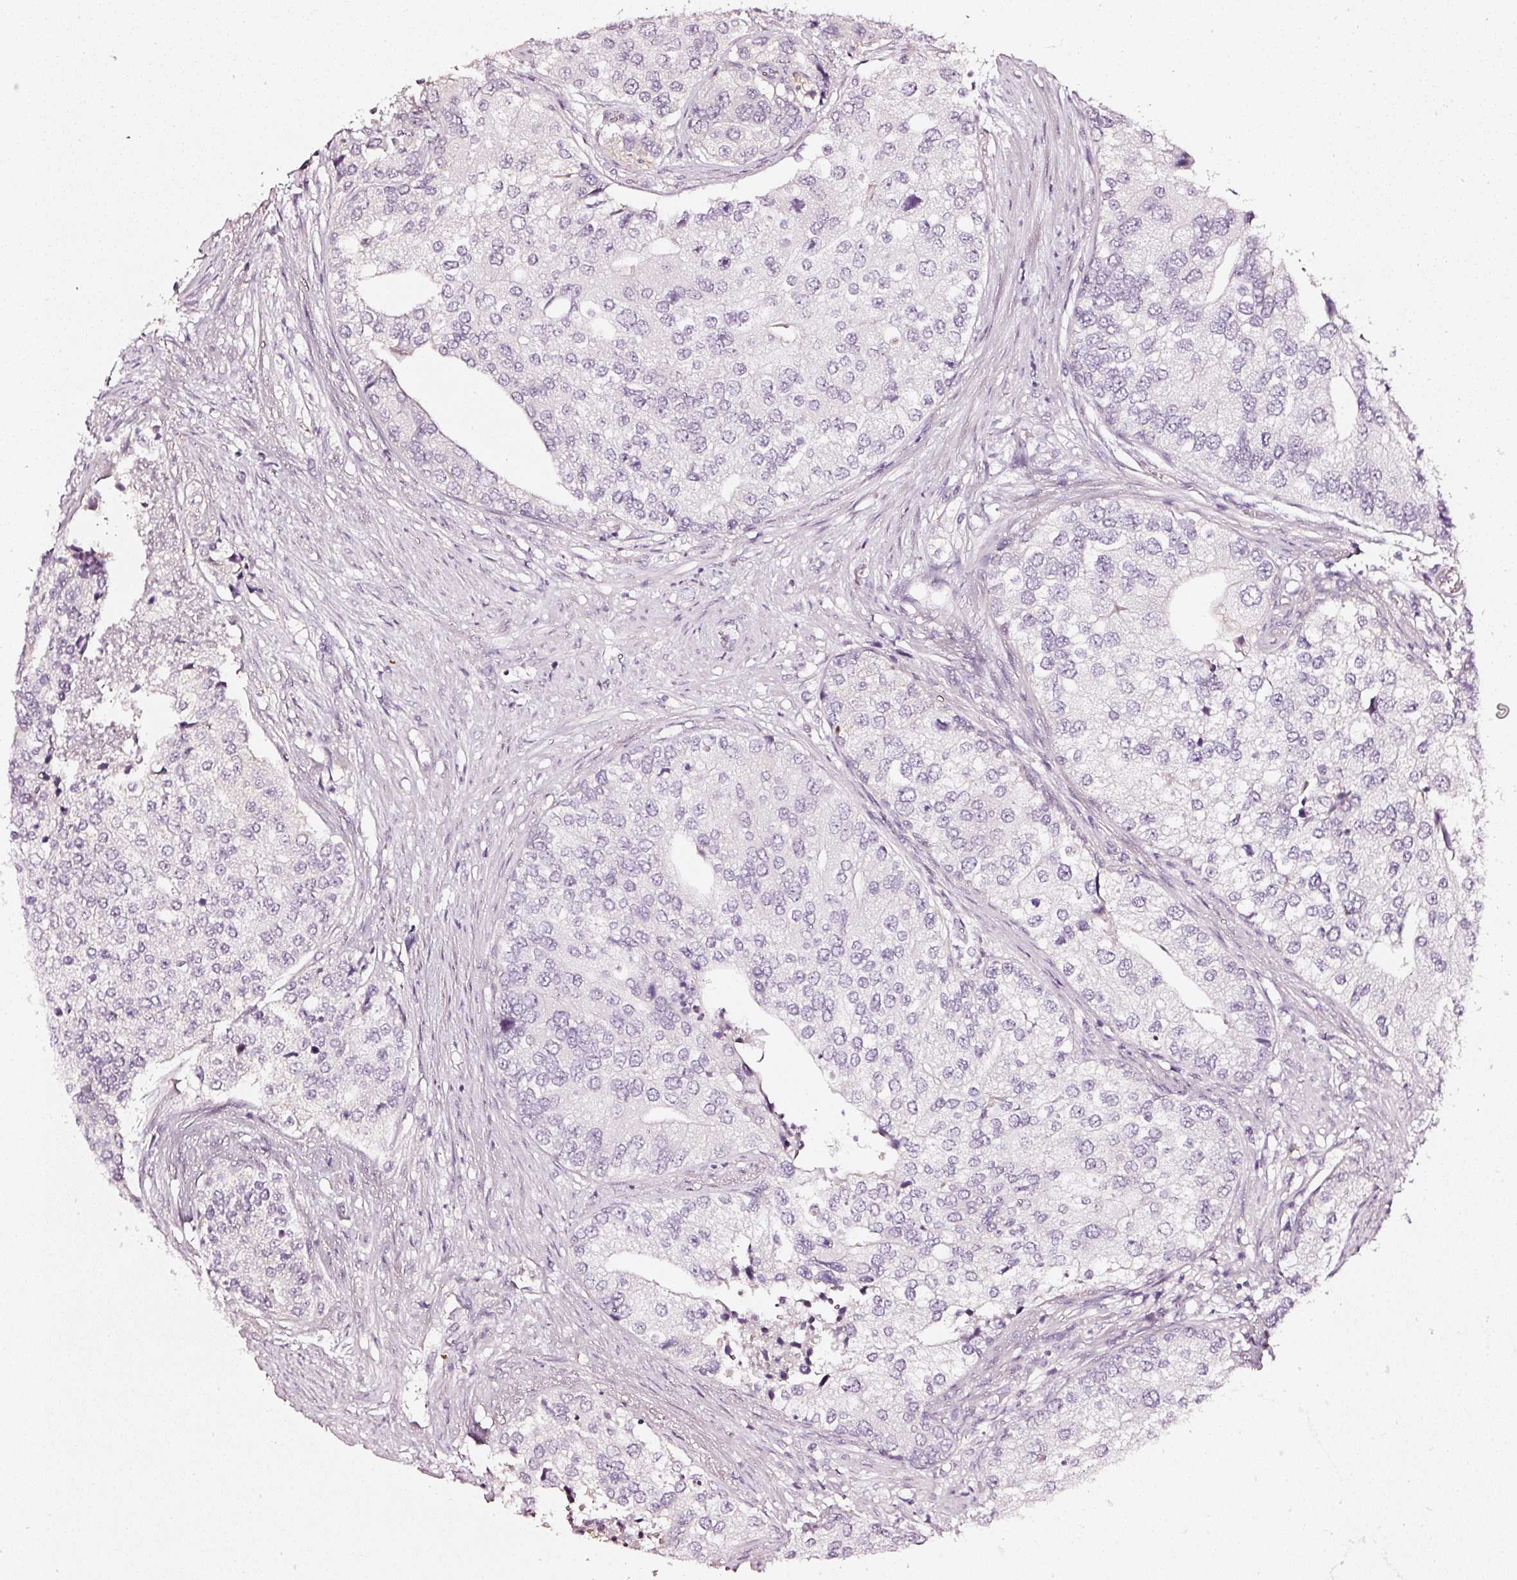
{"staining": {"intensity": "negative", "quantity": "none", "location": "none"}, "tissue": "prostate cancer", "cell_type": "Tumor cells", "image_type": "cancer", "snomed": [{"axis": "morphology", "description": "Adenocarcinoma, High grade"}, {"axis": "topography", "description": "Prostate"}], "caption": "Prostate adenocarcinoma (high-grade) was stained to show a protein in brown. There is no significant positivity in tumor cells.", "gene": "CNP", "patient": {"sex": "male", "age": 62}}